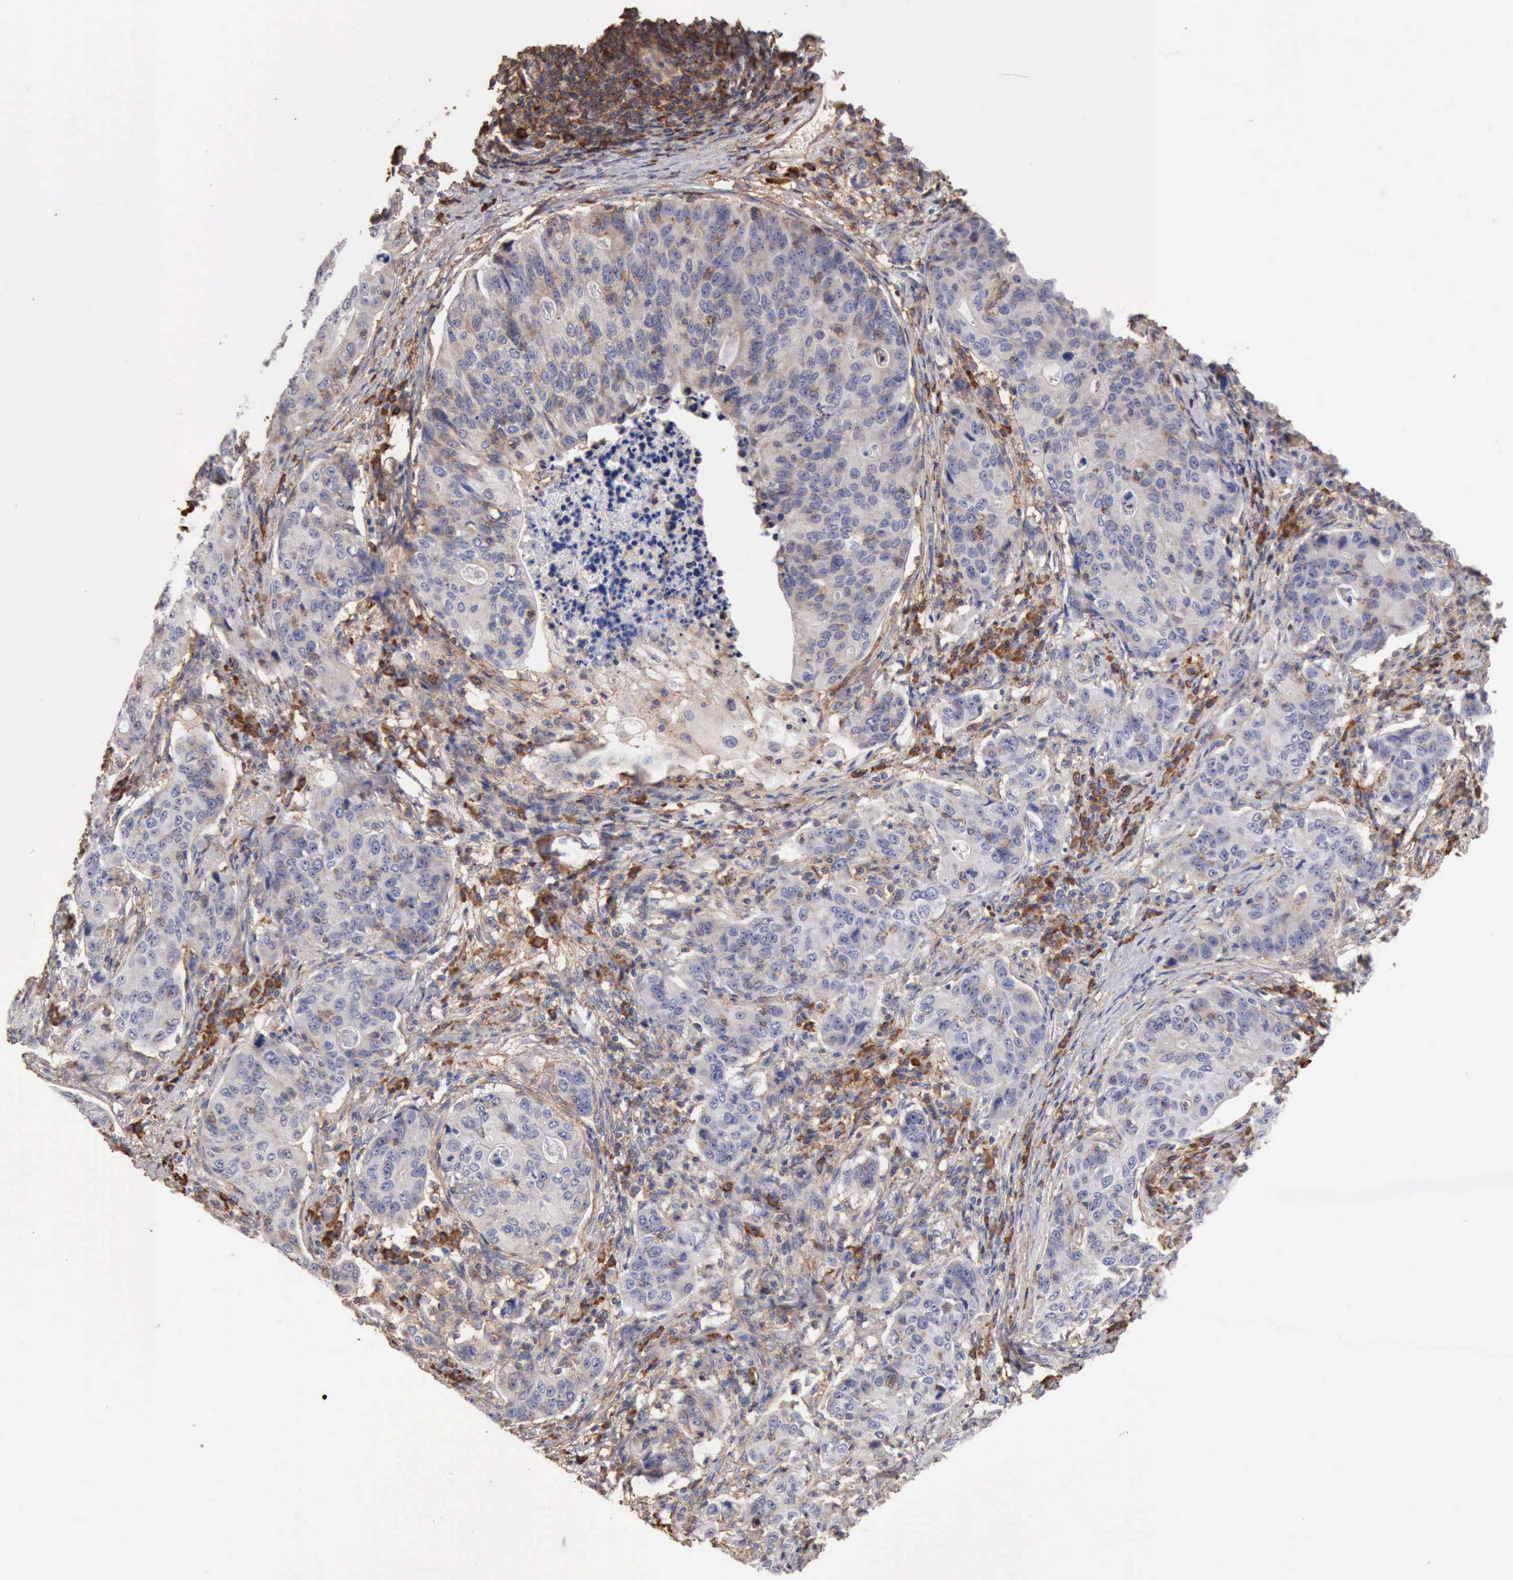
{"staining": {"intensity": "weak", "quantity": "<25%", "location": "cytoplasmic/membranous"}, "tissue": "stomach cancer", "cell_type": "Tumor cells", "image_type": "cancer", "snomed": [{"axis": "morphology", "description": "Adenocarcinoma, NOS"}, {"axis": "topography", "description": "Esophagus"}, {"axis": "topography", "description": "Stomach"}], "caption": "The histopathology image reveals no staining of tumor cells in stomach cancer.", "gene": "GPR101", "patient": {"sex": "male", "age": 74}}